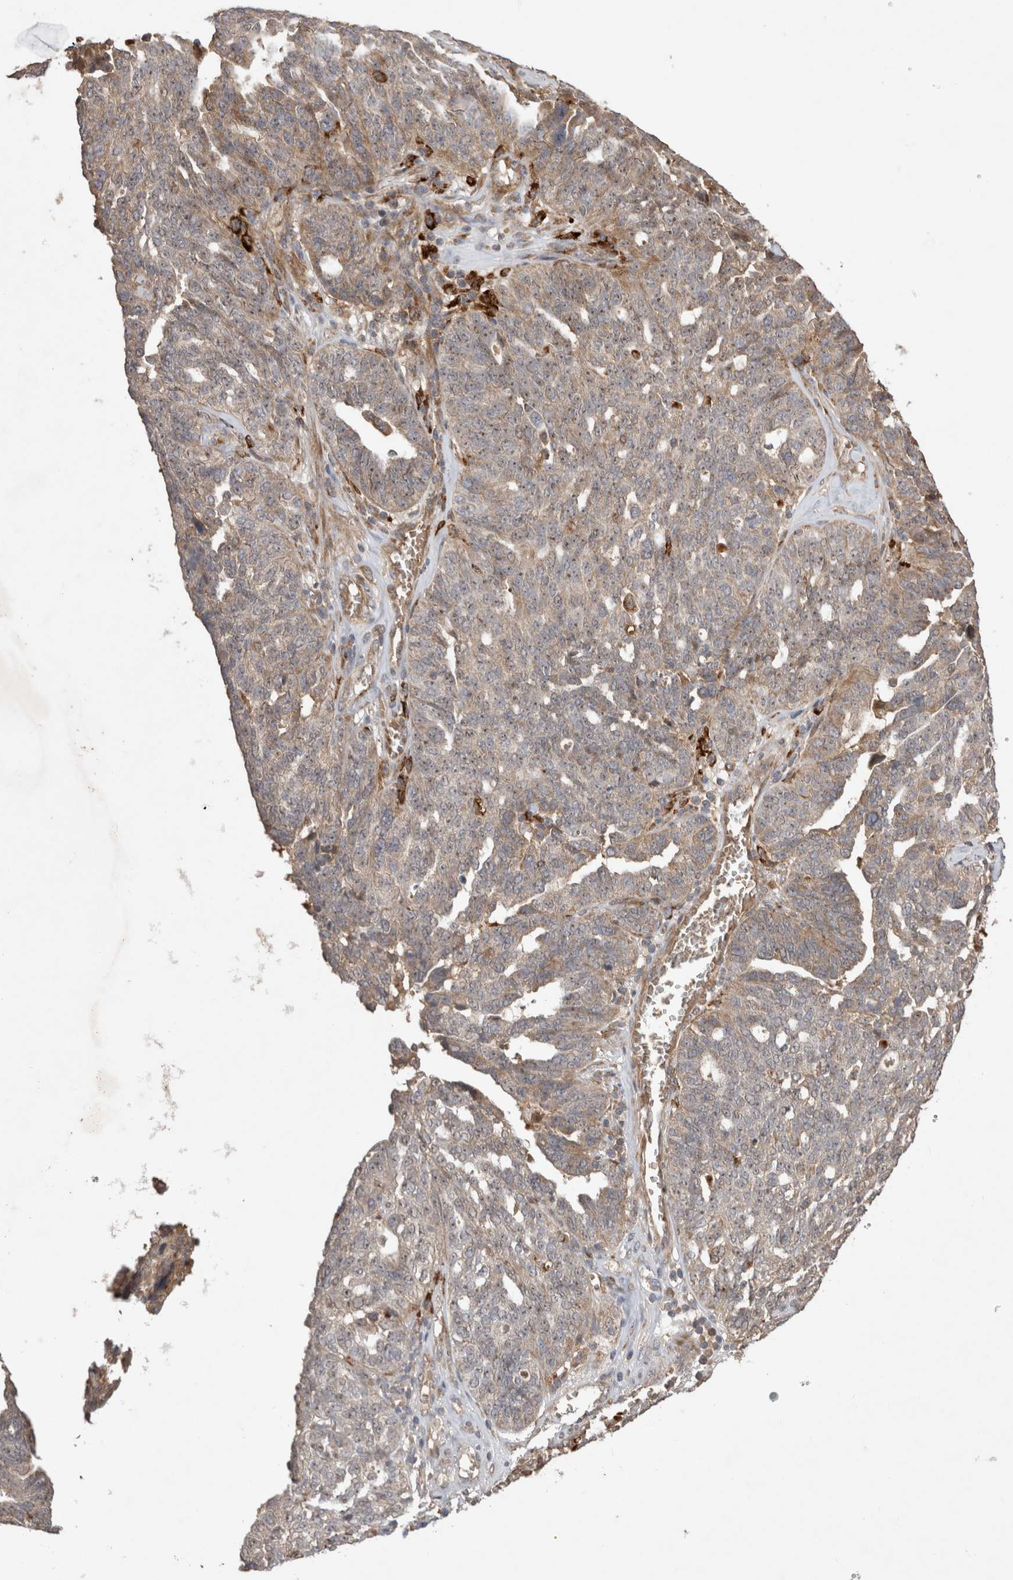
{"staining": {"intensity": "weak", "quantity": ">75%", "location": "cytoplasmic/membranous"}, "tissue": "ovarian cancer", "cell_type": "Tumor cells", "image_type": "cancer", "snomed": [{"axis": "morphology", "description": "Cystadenocarcinoma, serous, NOS"}, {"axis": "topography", "description": "Ovary"}], "caption": "Ovarian cancer tissue reveals weak cytoplasmic/membranous positivity in about >75% of tumor cells, visualized by immunohistochemistry.", "gene": "FAM221A", "patient": {"sex": "female", "age": 59}}